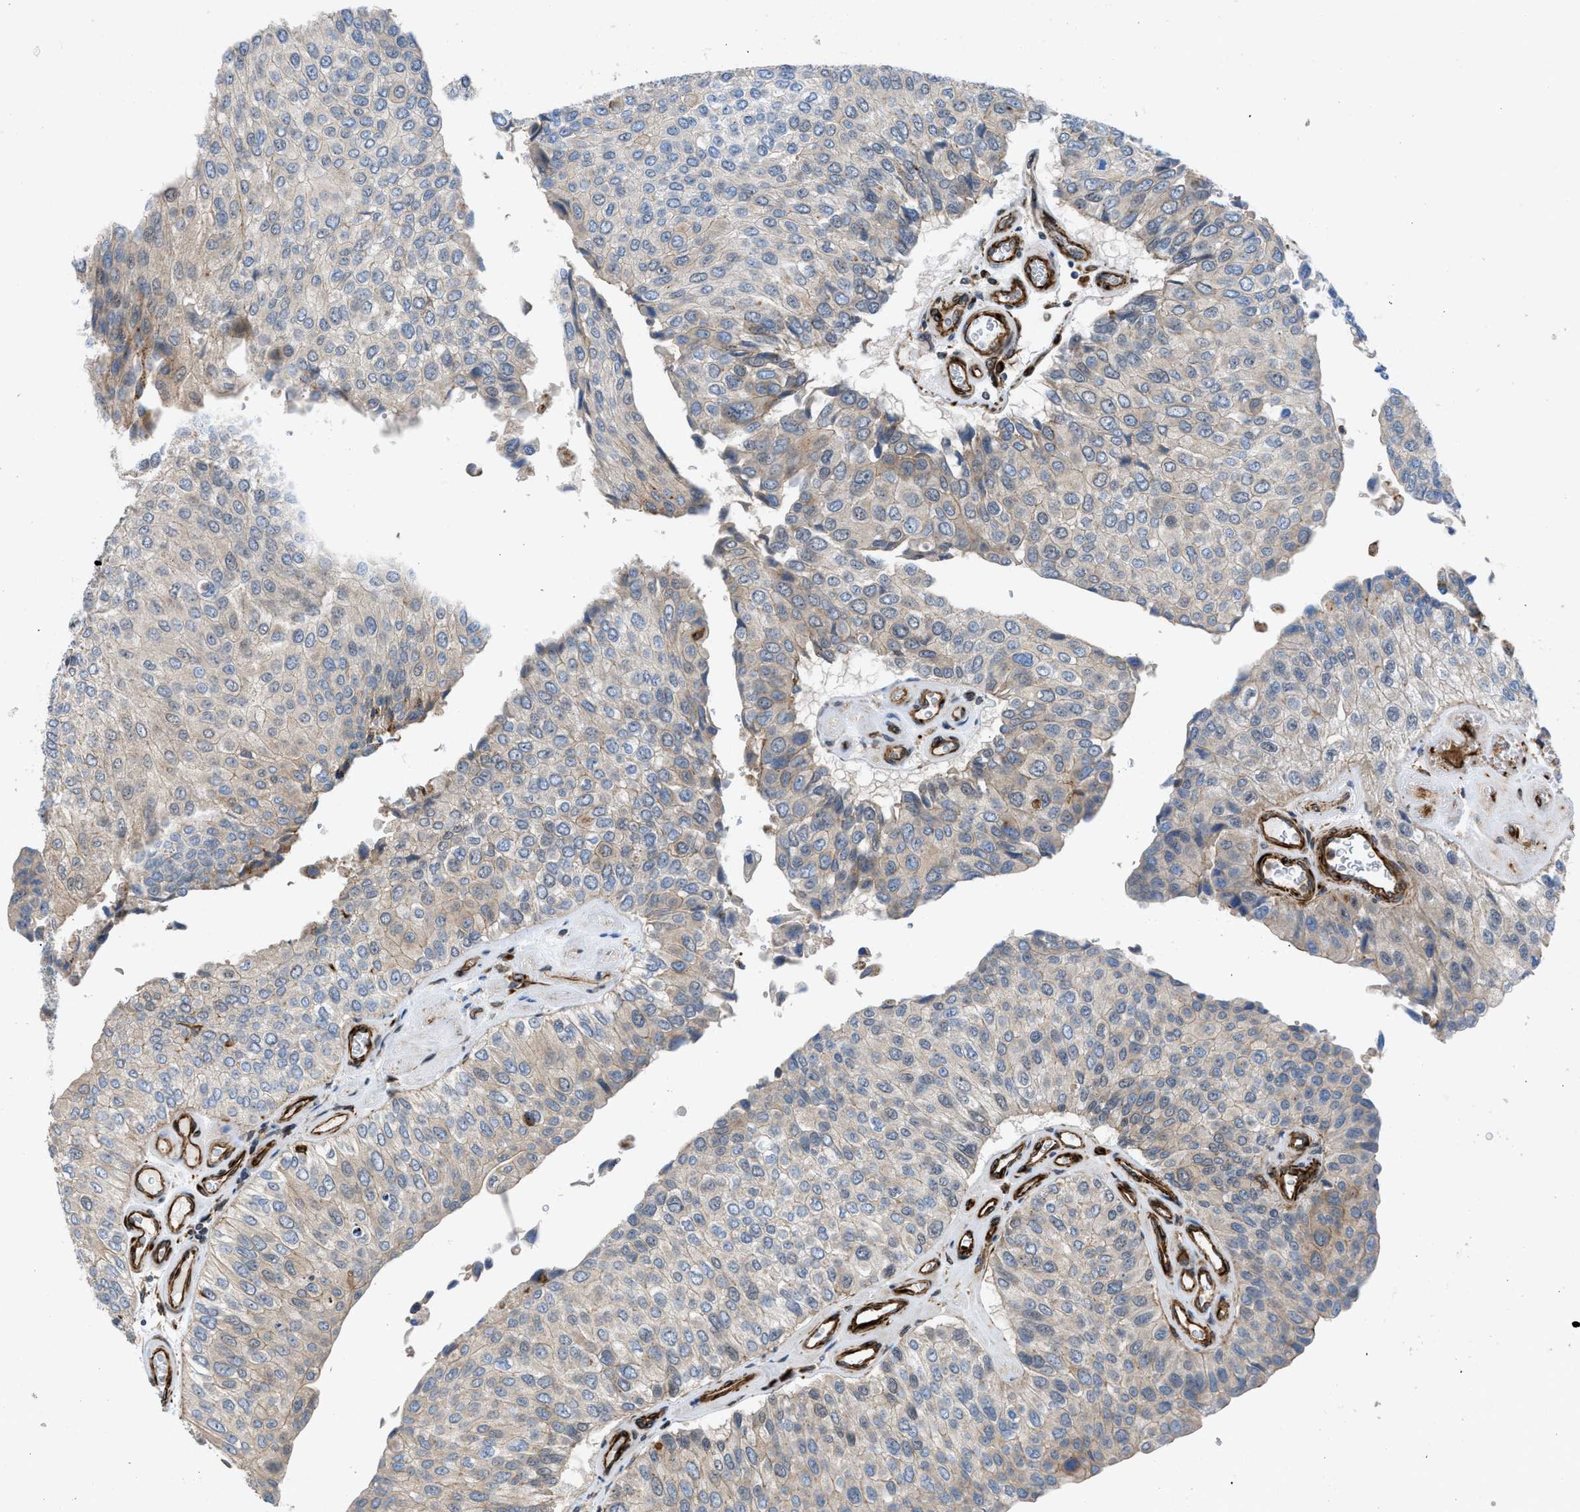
{"staining": {"intensity": "weak", "quantity": "25%-75%", "location": "cytoplasmic/membranous"}, "tissue": "urothelial cancer", "cell_type": "Tumor cells", "image_type": "cancer", "snomed": [{"axis": "morphology", "description": "Urothelial carcinoma, High grade"}, {"axis": "topography", "description": "Kidney"}, {"axis": "topography", "description": "Urinary bladder"}], "caption": "The immunohistochemical stain labels weak cytoplasmic/membranous staining in tumor cells of high-grade urothelial carcinoma tissue.", "gene": "PTPRE", "patient": {"sex": "male", "age": 77}}